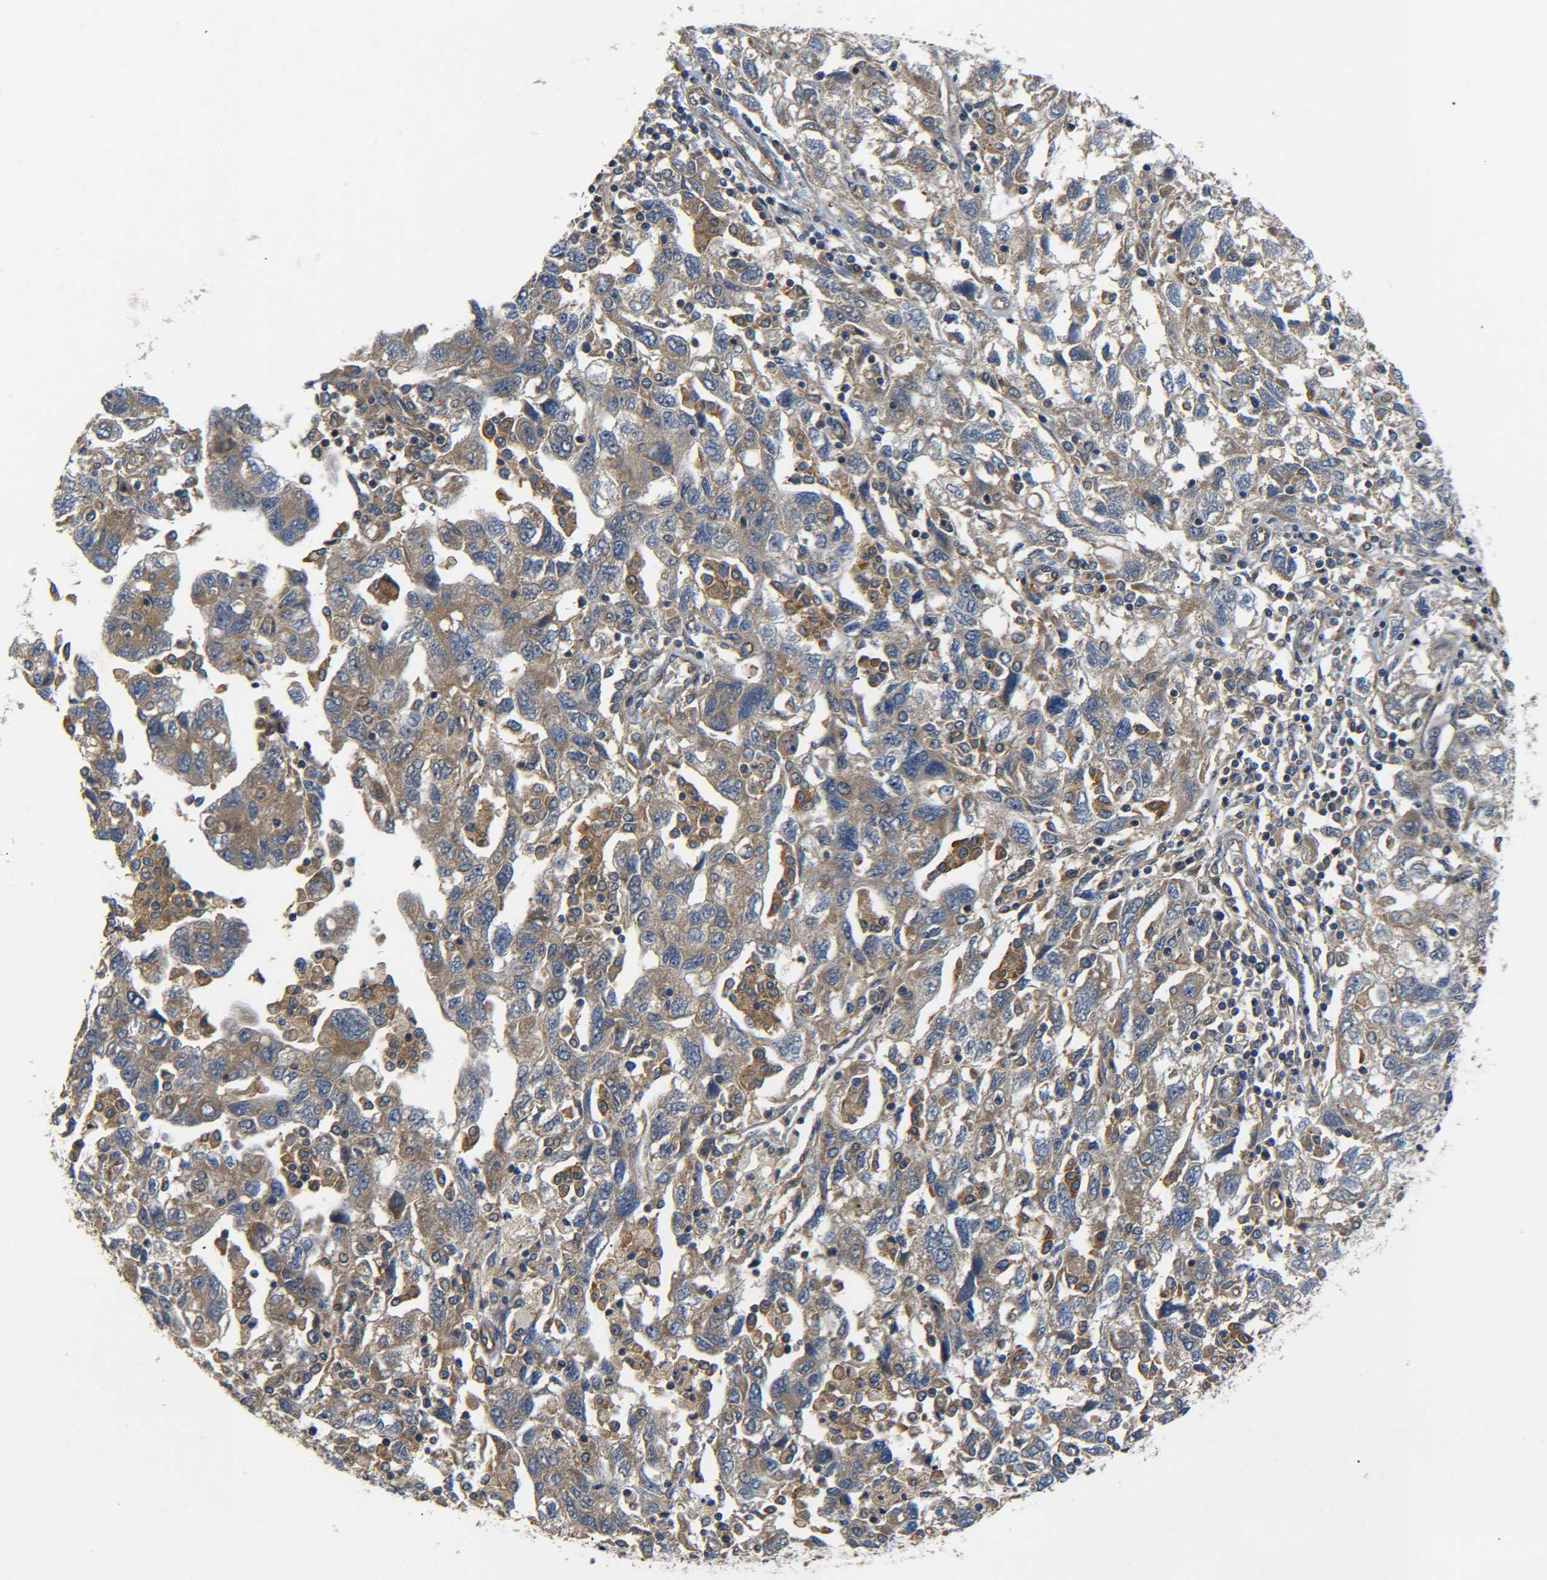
{"staining": {"intensity": "moderate", "quantity": ">75%", "location": "cytoplasmic/membranous"}, "tissue": "ovarian cancer", "cell_type": "Tumor cells", "image_type": "cancer", "snomed": [{"axis": "morphology", "description": "Carcinoma, NOS"}, {"axis": "morphology", "description": "Cystadenocarcinoma, serous, NOS"}, {"axis": "topography", "description": "Ovary"}], "caption": "Moderate cytoplasmic/membranous protein staining is present in about >75% of tumor cells in ovarian cancer (serous cystadenocarcinoma).", "gene": "LRCH3", "patient": {"sex": "female", "age": 69}}